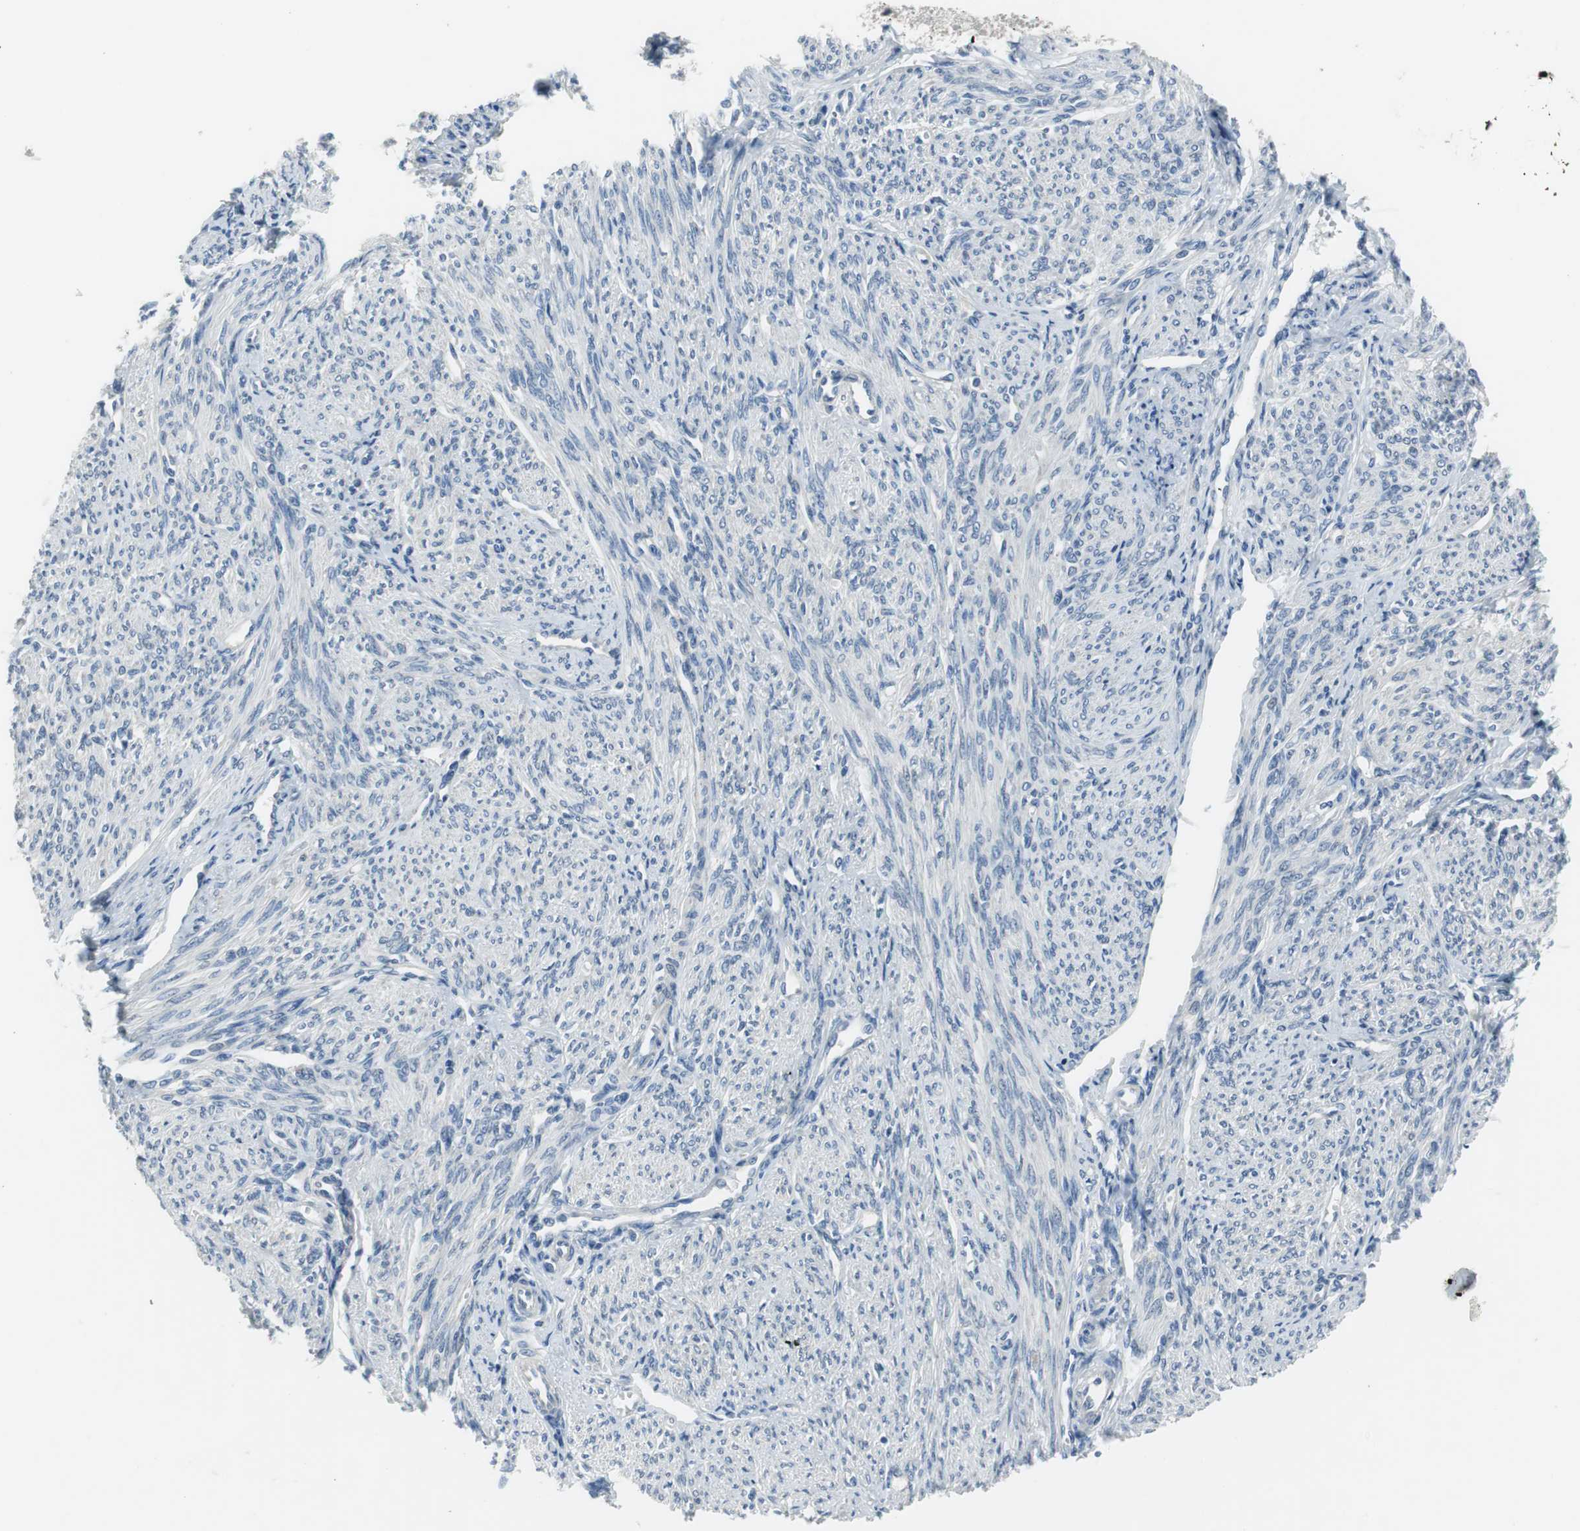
{"staining": {"intensity": "negative", "quantity": "none", "location": "none"}, "tissue": "smooth muscle", "cell_type": "Smooth muscle cells", "image_type": "normal", "snomed": [{"axis": "morphology", "description": "Normal tissue, NOS"}, {"axis": "topography", "description": "Smooth muscle"}], "caption": "A micrograph of human smooth muscle is negative for staining in smooth muscle cells. (Immunohistochemistry (ihc), brightfield microscopy, high magnification).", "gene": "PLAA", "patient": {"sex": "female", "age": 65}}